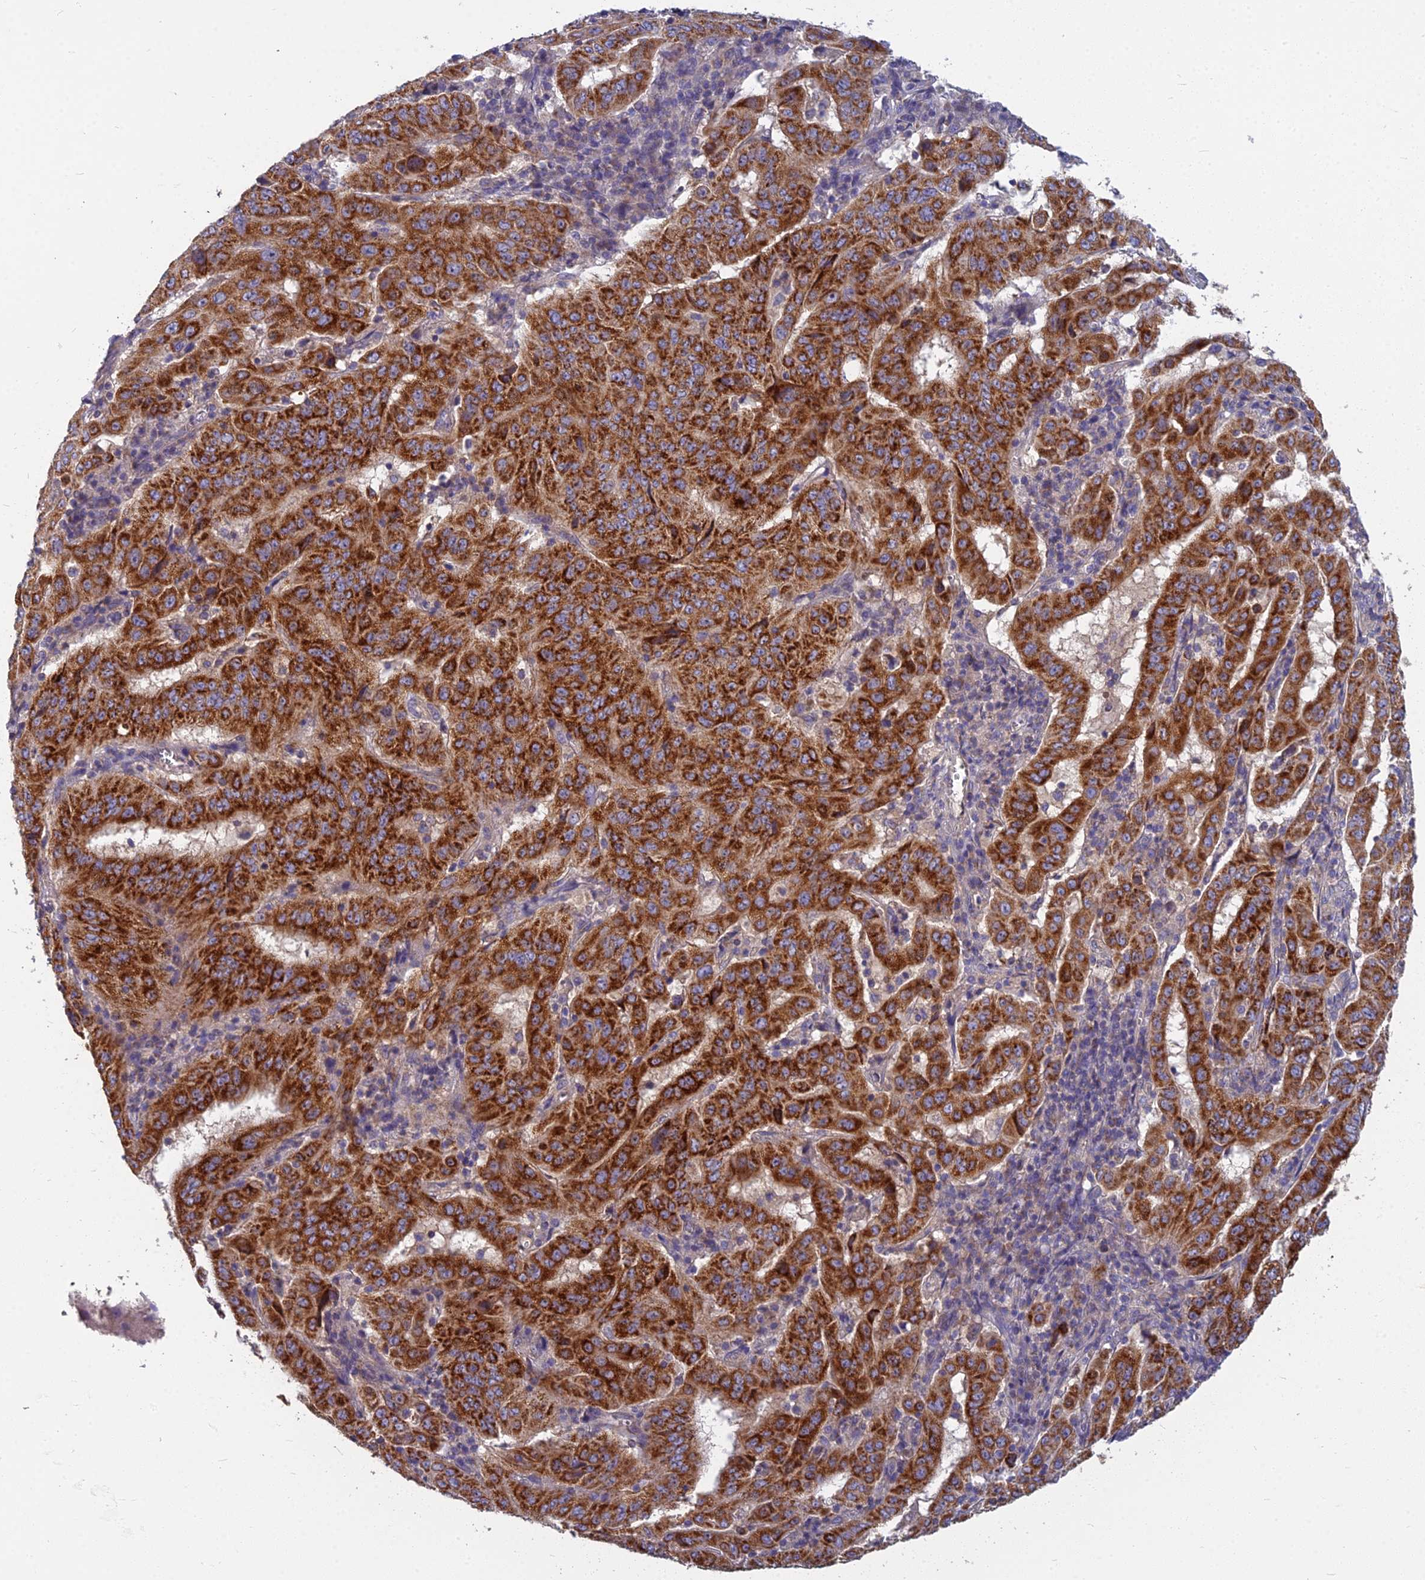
{"staining": {"intensity": "strong", "quantity": ">75%", "location": "cytoplasmic/membranous"}, "tissue": "pancreatic cancer", "cell_type": "Tumor cells", "image_type": "cancer", "snomed": [{"axis": "morphology", "description": "Adenocarcinoma, NOS"}, {"axis": "topography", "description": "Pancreas"}], "caption": "Immunohistochemistry image of neoplastic tissue: human adenocarcinoma (pancreatic) stained using immunohistochemistry demonstrates high levels of strong protein expression localized specifically in the cytoplasmic/membranous of tumor cells, appearing as a cytoplasmic/membranous brown color.", "gene": "COX20", "patient": {"sex": "male", "age": 63}}